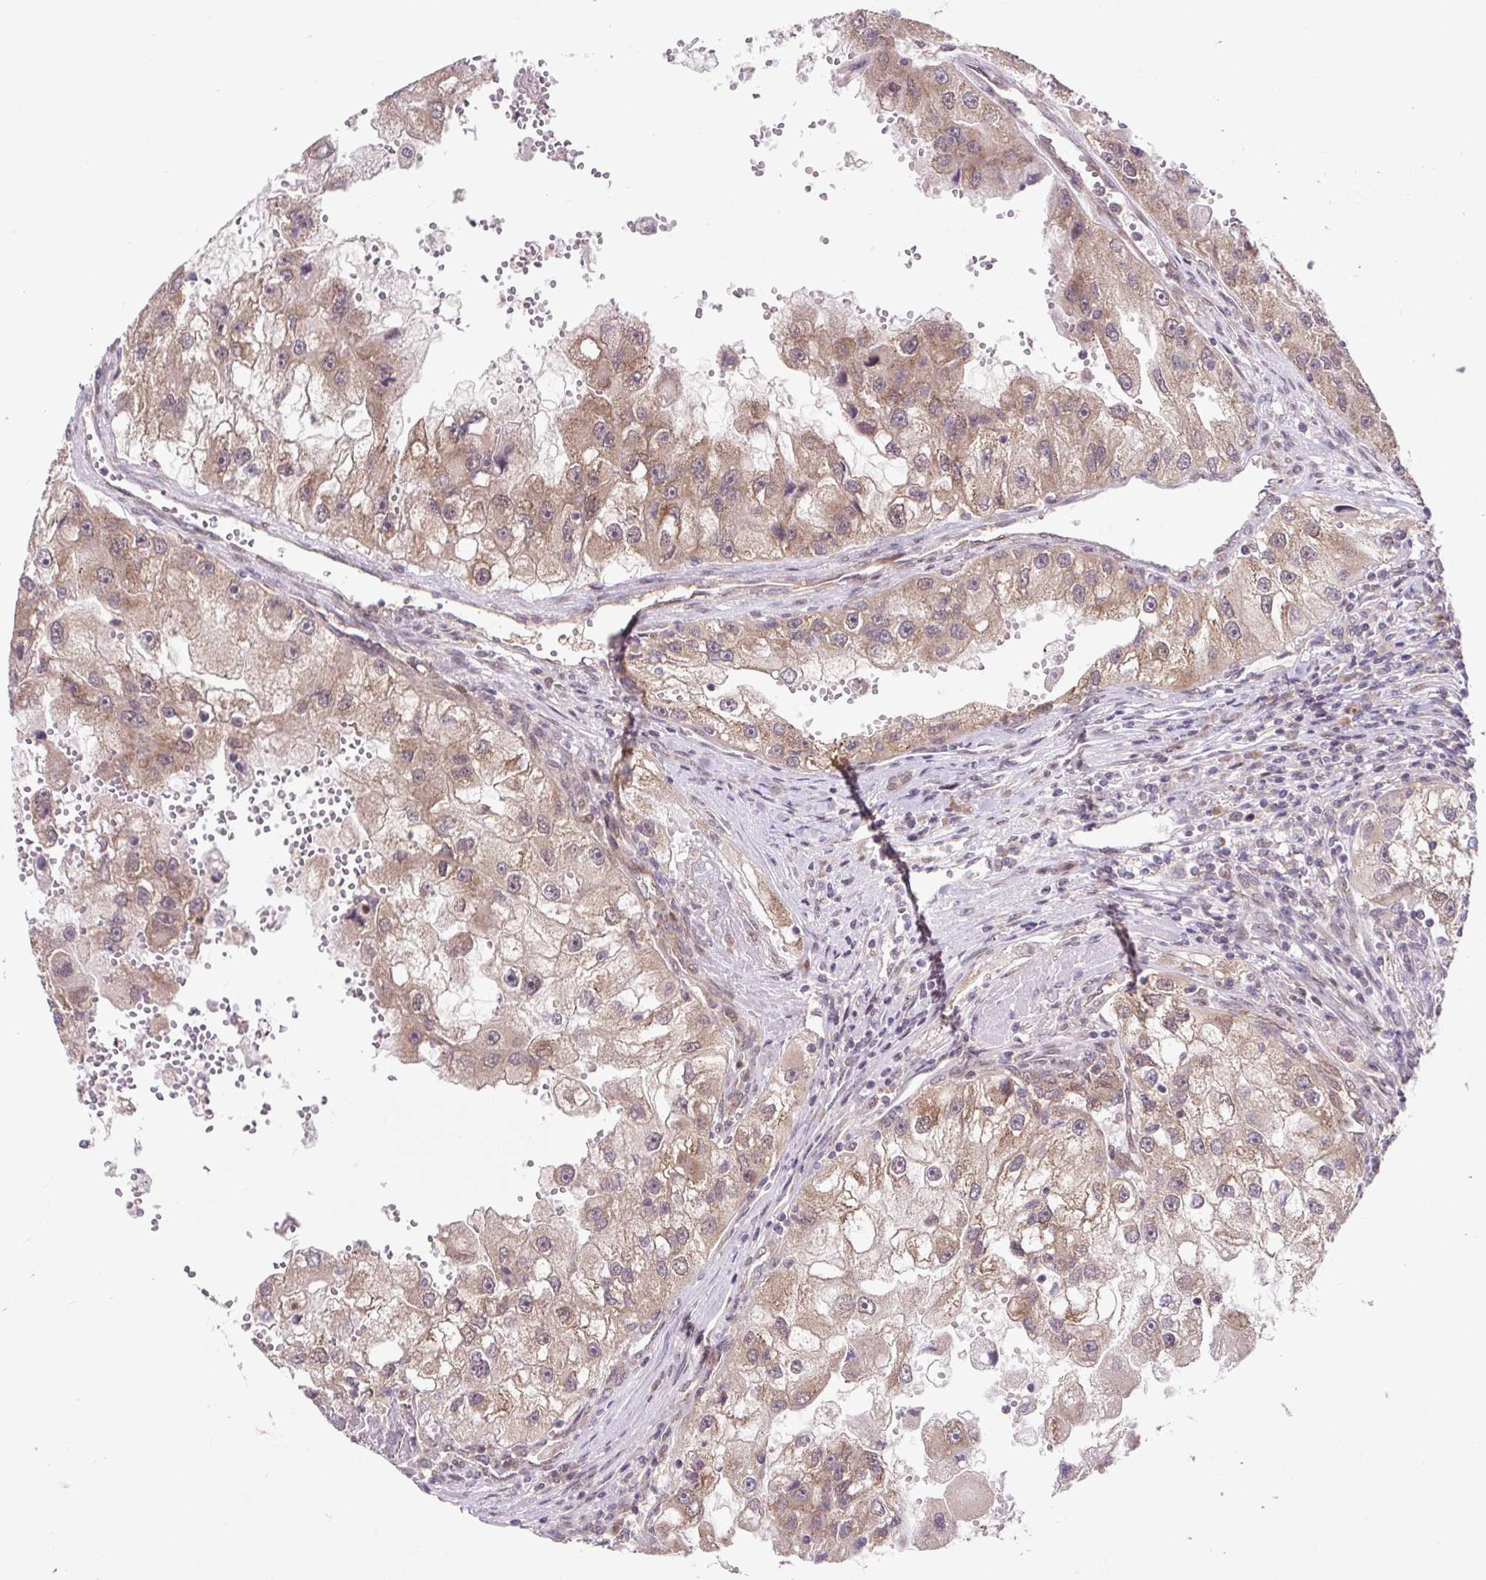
{"staining": {"intensity": "moderate", "quantity": ">75%", "location": "cytoplasmic/membranous,nuclear"}, "tissue": "renal cancer", "cell_type": "Tumor cells", "image_type": "cancer", "snomed": [{"axis": "morphology", "description": "Adenocarcinoma, NOS"}, {"axis": "topography", "description": "Kidney"}], "caption": "The immunohistochemical stain labels moderate cytoplasmic/membranous and nuclear expression in tumor cells of renal adenocarcinoma tissue.", "gene": "HFE", "patient": {"sex": "male", "age": 63}}